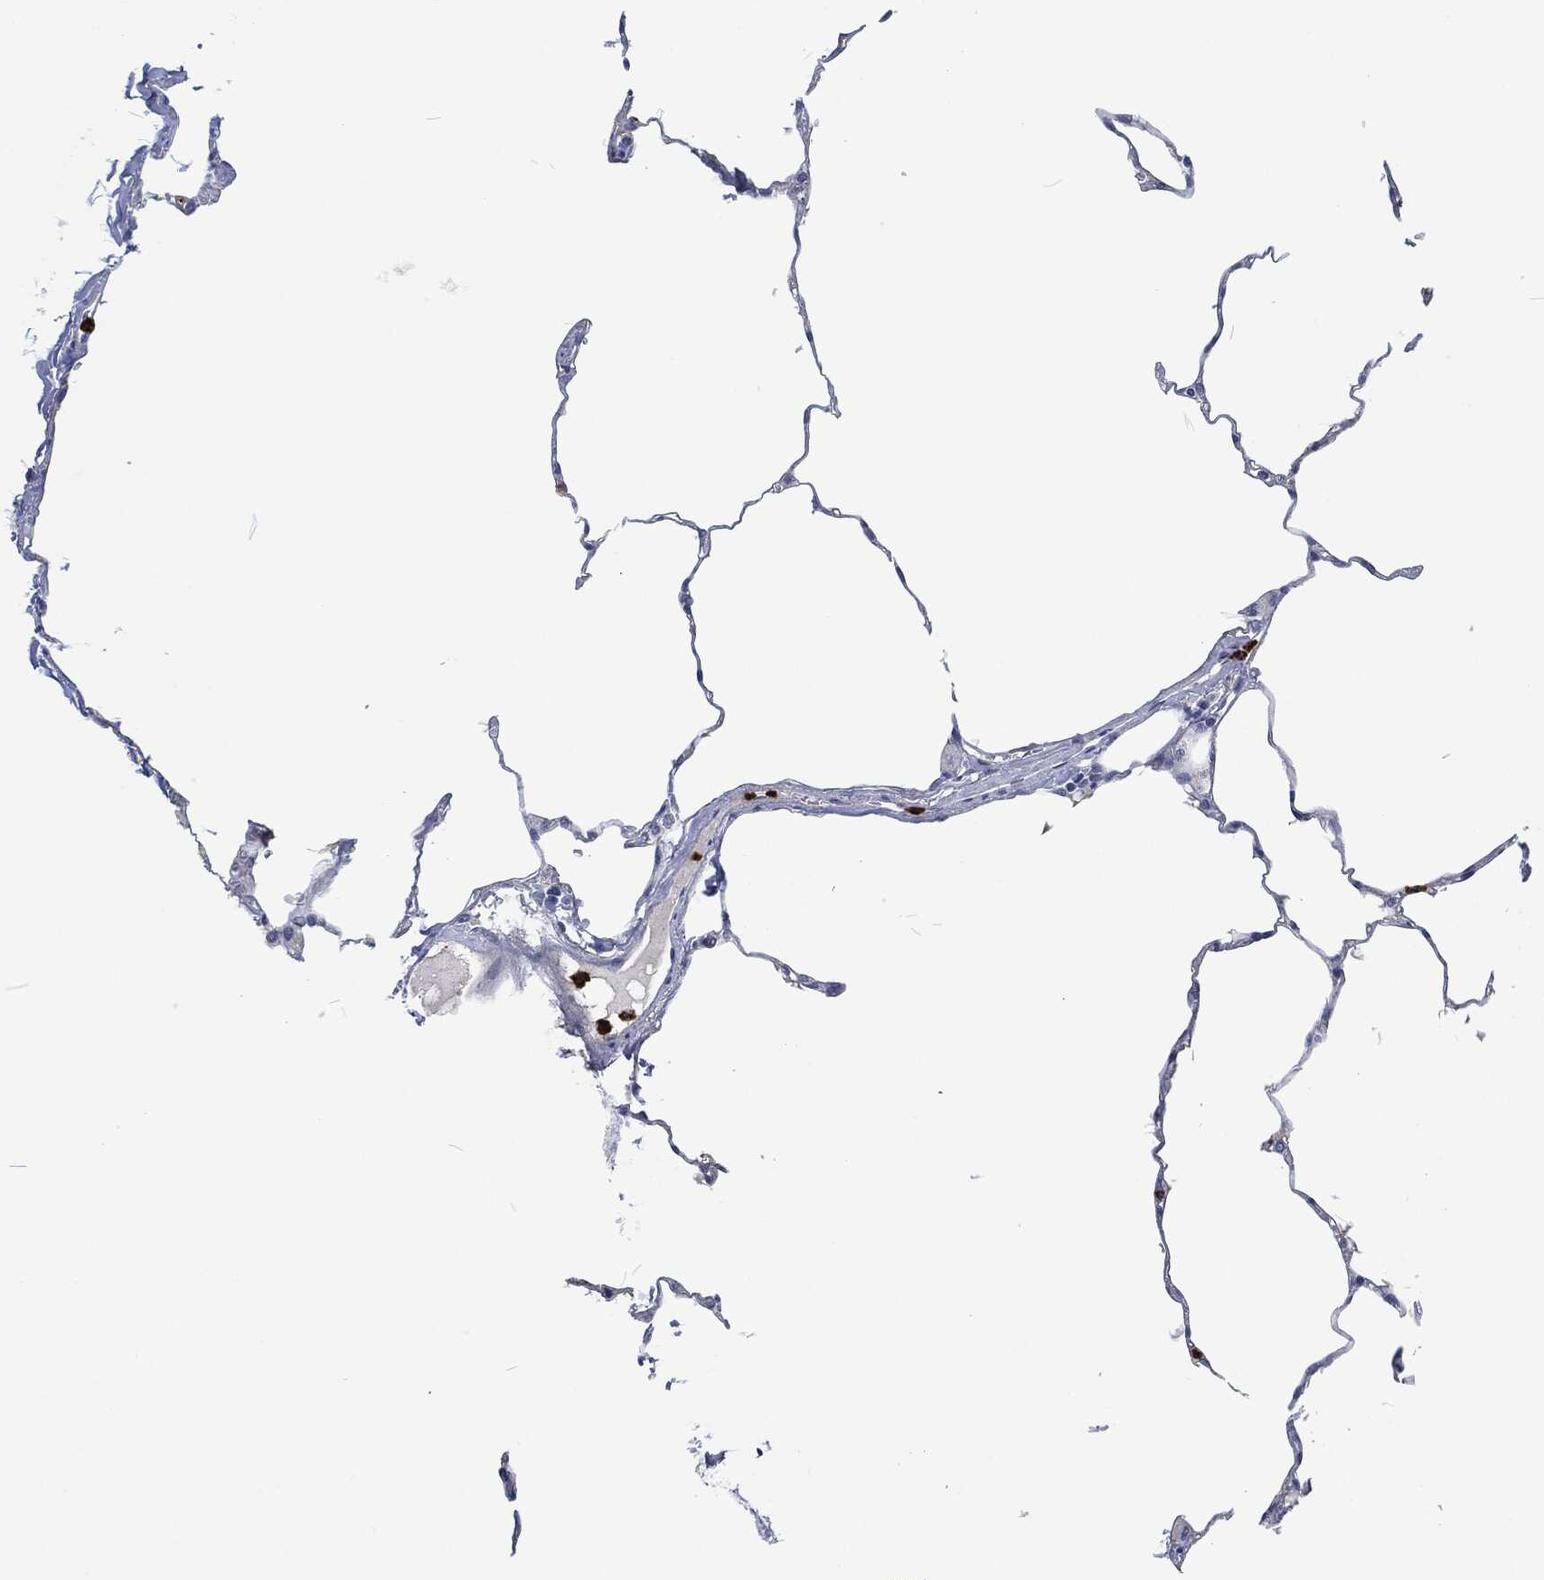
{"staining": {"intensity": "negative", "quantity": "none", "location": "none"}, "tissue": "lung", "cell_type": "Alveolar cells", "image_type": "normal", "snomed": [{"axis": "morphology", "description": "Normal tissue, NOS"}, {"axis": "morphology", "description": "Adenocarcinoma, metastatic, NOS"}, {"axis": "topography", "description": "Lung"}], "caption": "Normal lung was stained to show a protein in brown. There is no significant staining in alveolar cells. (DAB (3,3'-diaminobenzidine) immunohistochemistry (IHC), high magnification).", "gene": "MPO", "patient": {"sex": "male", "age": 45}}